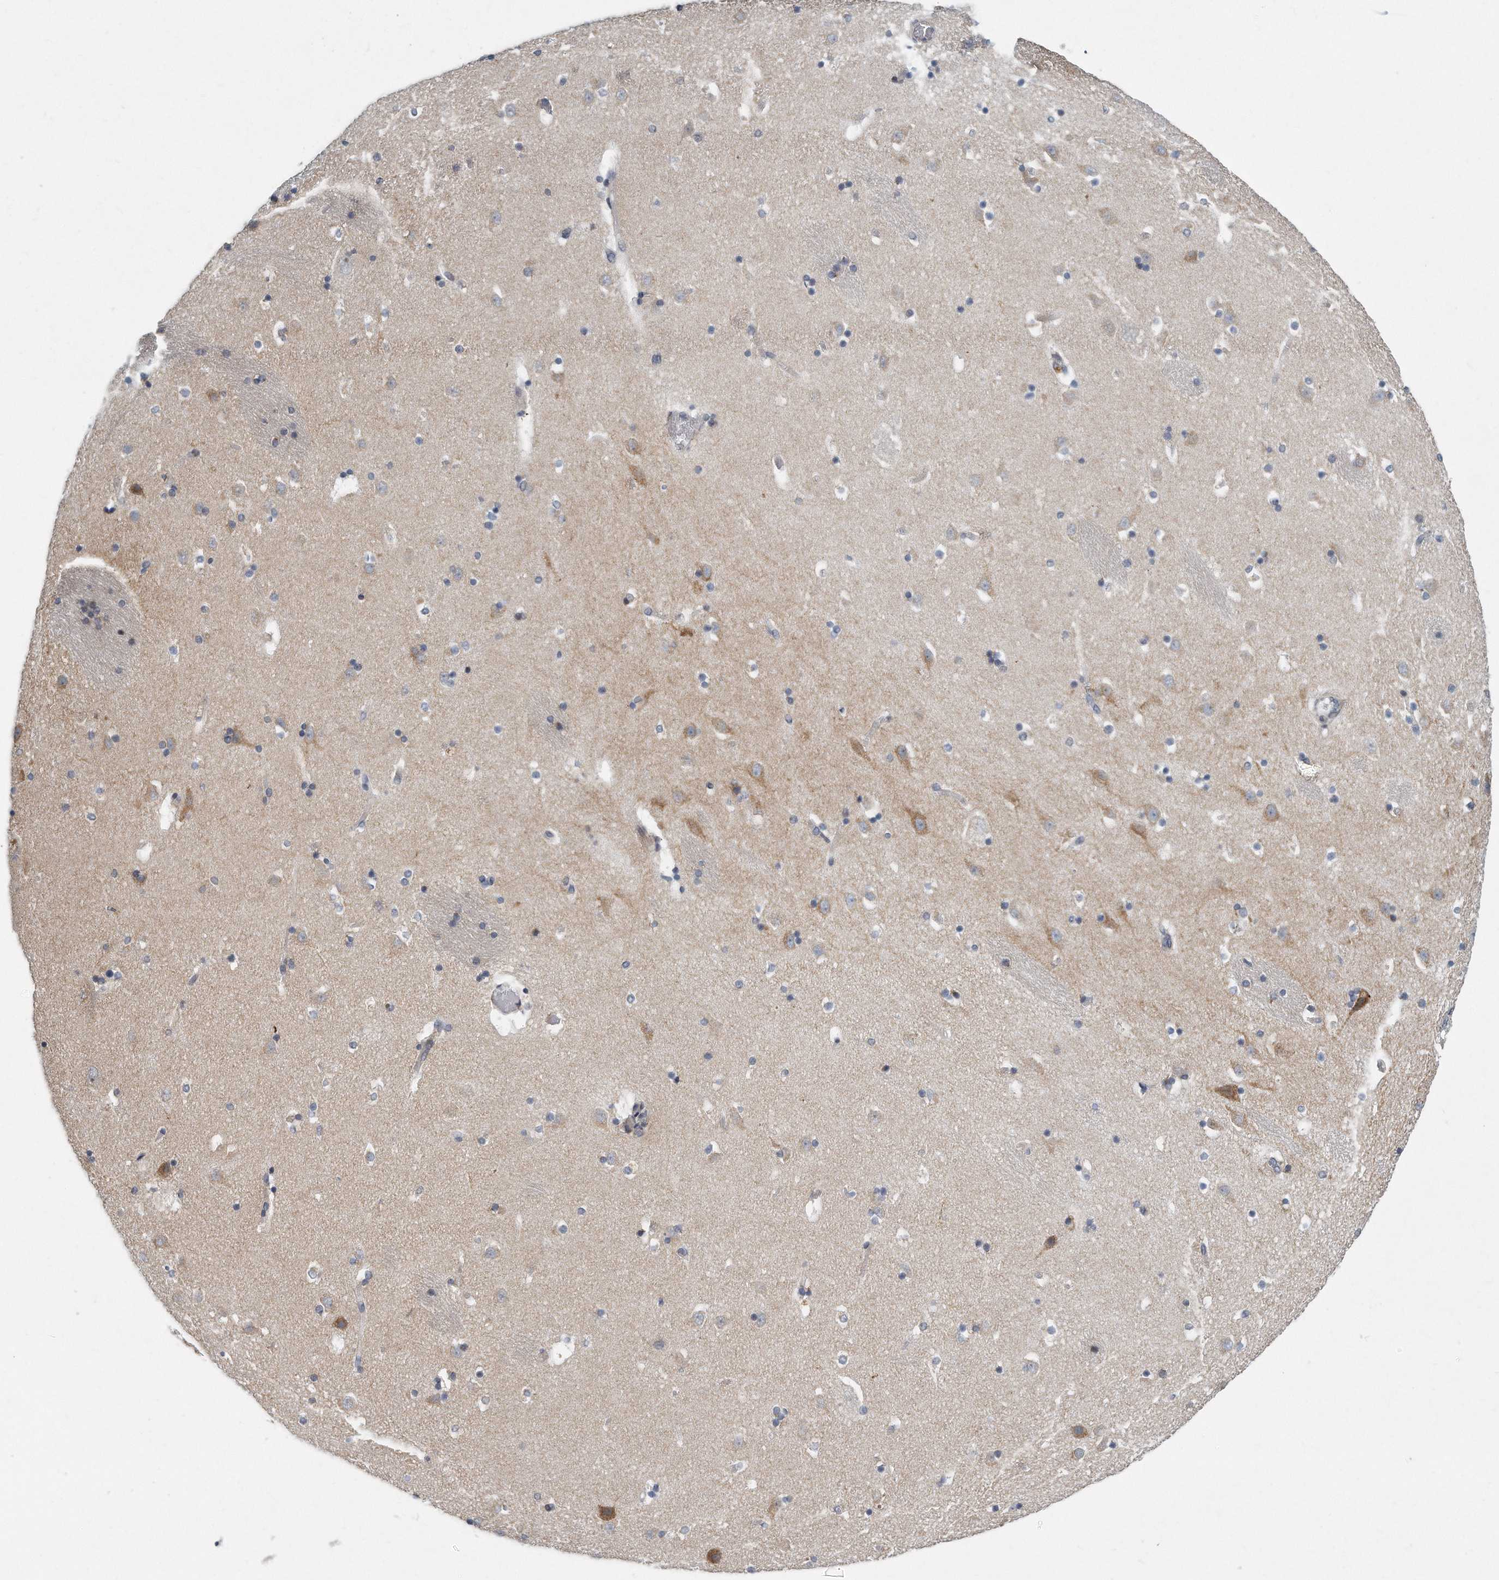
{"staining": {"intensity": "weak", "quantity": "<25%", "location": "cytoplasmic/membranous"}, "tissue": "caudate", "cell_type": "Glial cells", "image_type": "normal", "snomed": [{"axis": "morphology", "description": "Normal tissue, NOS"}, {"axis": "topography", "description": "Lateral ventricle wall"}], "caption": "There is no significant expression in glial cells of caudate. (DAB (3,3'-diaminobenzidine) immunohistochemistry with hematoxylin counter stain).", "gene": "VLDLR", "patient": {"sex": "male", "age": 45}}